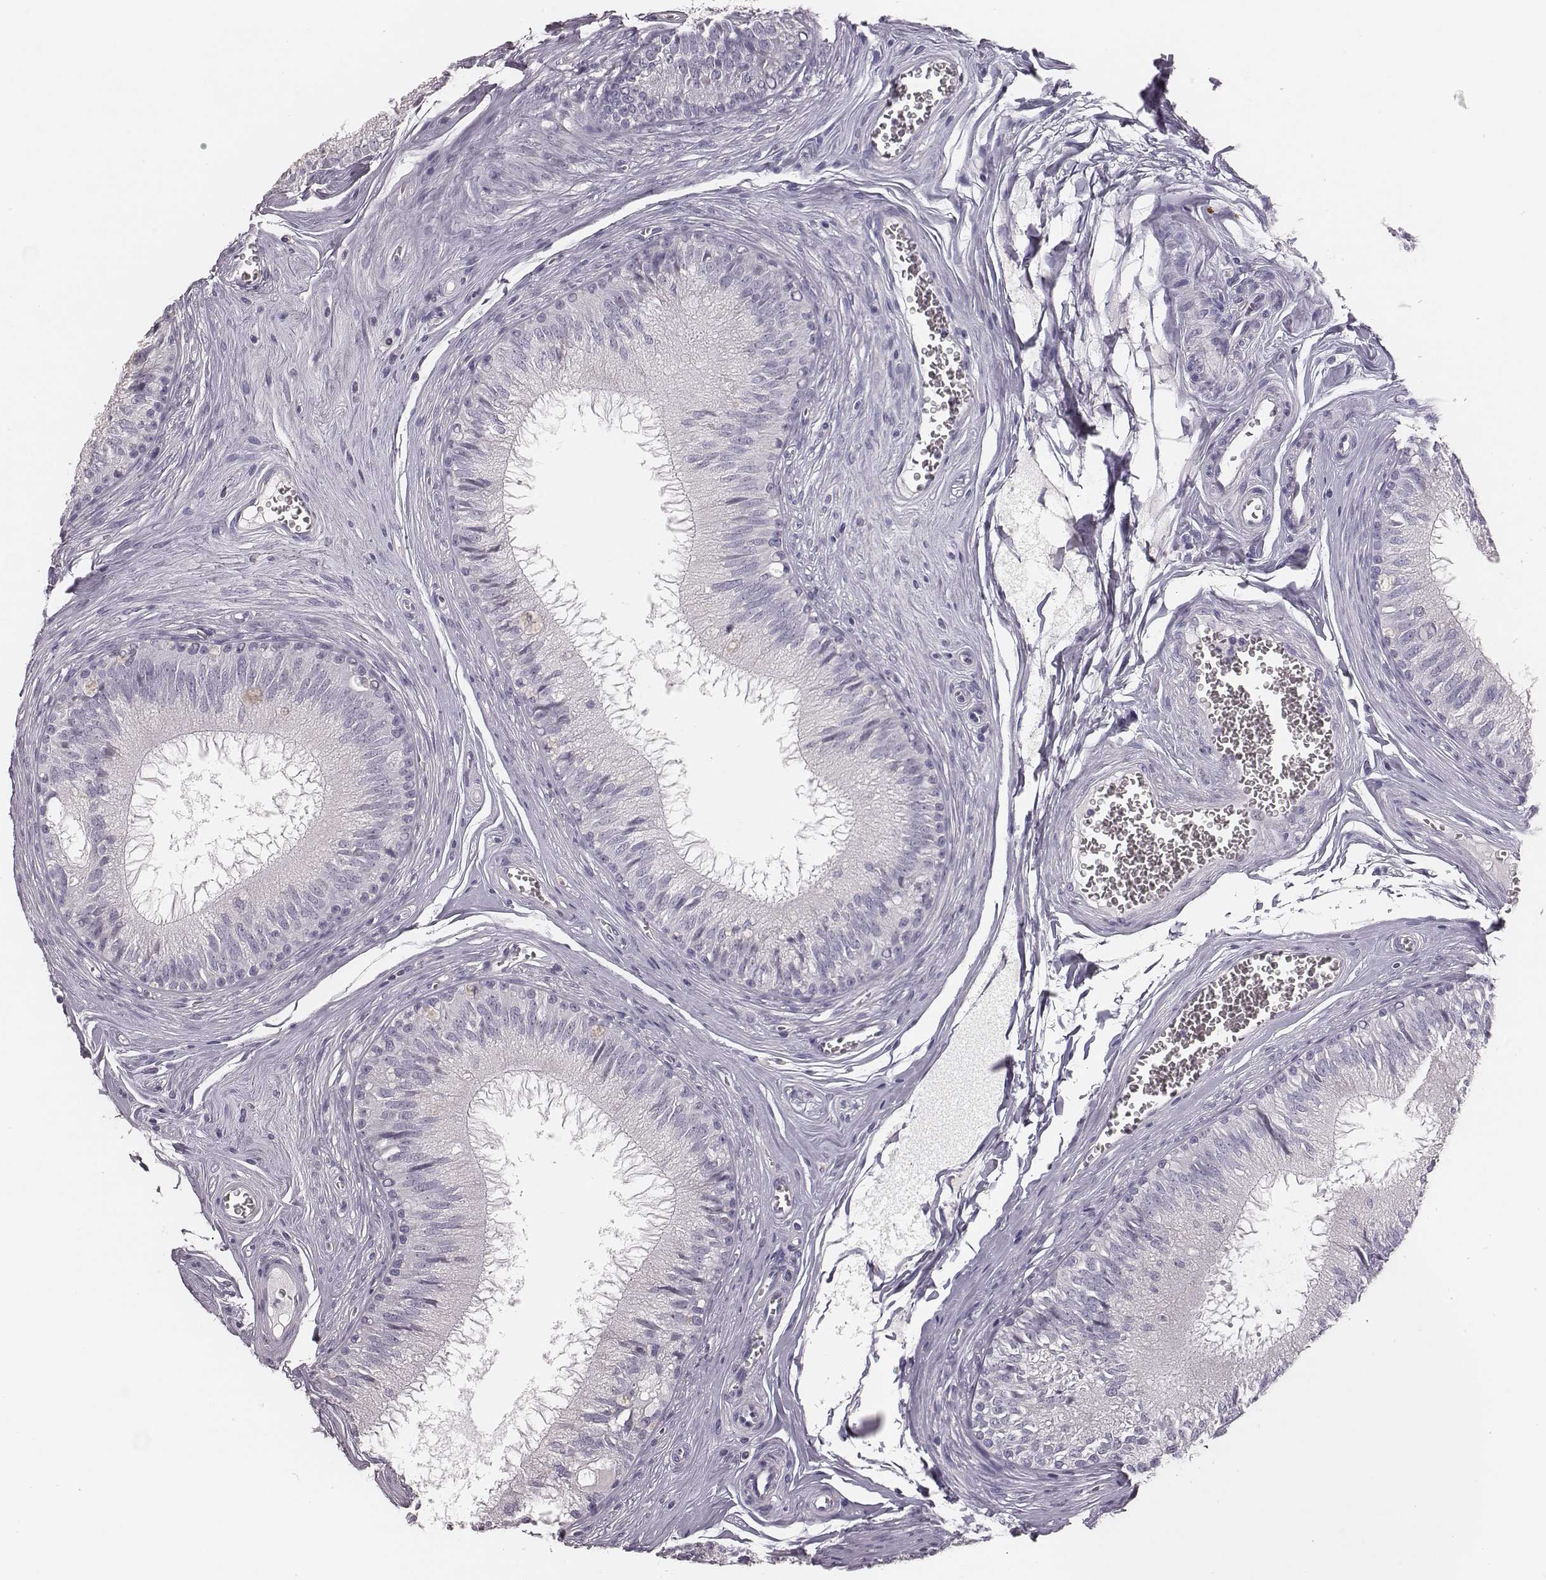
{"staining": {"intensity": "negative", "quantity": "none", "location": "none"}, "tissue": "epididymis", "cell_type": "Glandular cells", "image_type": "normal", "snomed": [{"axis": "morphology", "description": "Normal tissue, NOS"}, {"axis": "topography", "description": "Epididymis"}], "caption": "IHC of normal human epididymis exhibits no staining in glandular cells. Nuclei are stained in blue.", "gene": "CSHL1", "patient": {"sex": "male", "age": 37}}